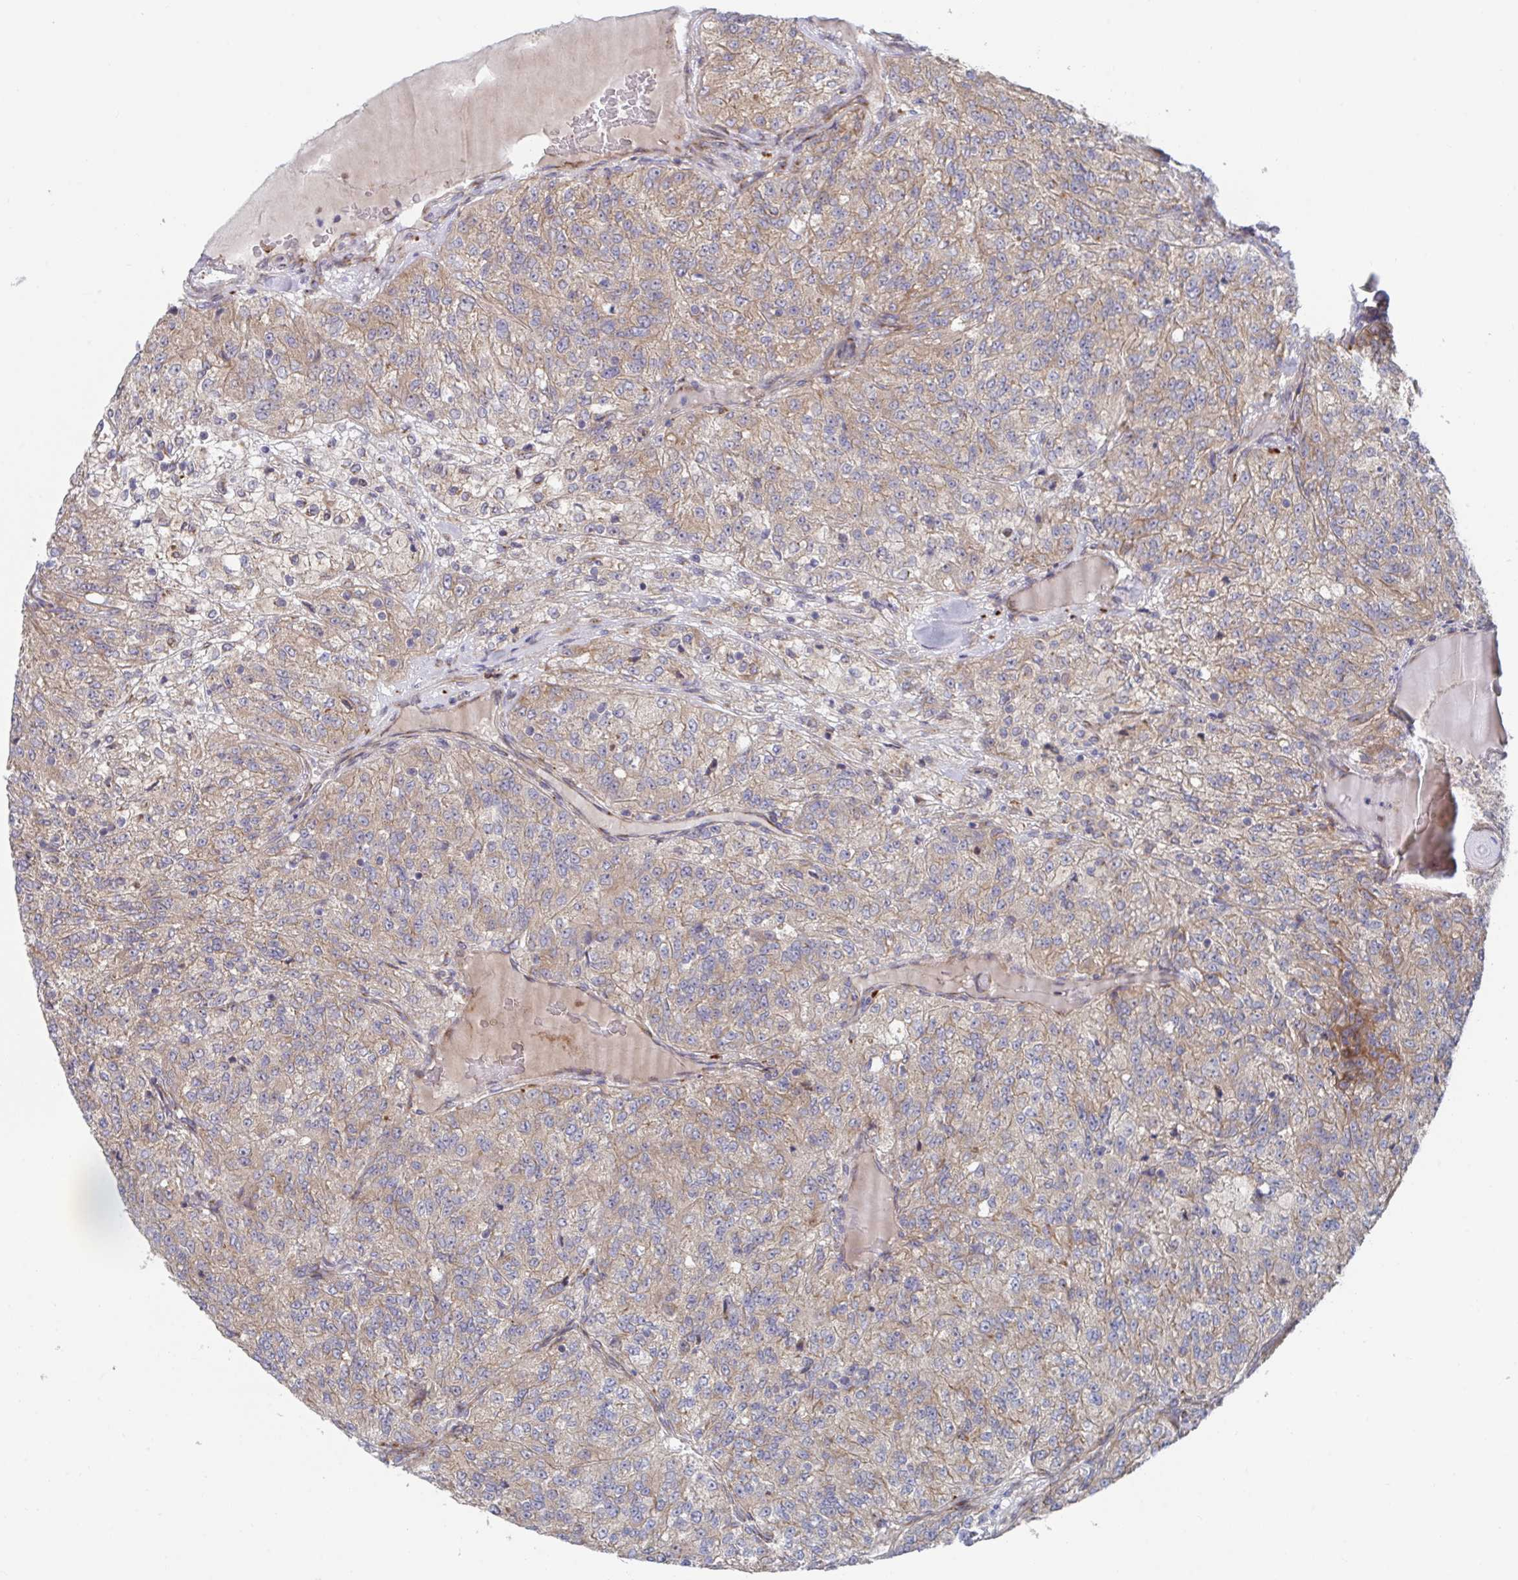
{"staining": {"intensity": "moderate", "quantity": "<25%", "location": "cytoplasmic/membranous"}, "tissue": "renal cancer", "cell_type": "Tumor cells", "image_type": "cancer", "snomed": [{"axis": "morphology", "description": "Adenocarcinoma, NOS"}, {"axis": "topography", "description": "Kidney"}], "caption": "DAB (3,3'-diaminobenzidine) immunohistochemical staining of adenocarcinoma (renal) reveals moderate cytoplasmic/membranous protein staining in approximately <25% of tumor cells.", "gene": "FJX1", "patient": {"sex": "female", "age": 63}}